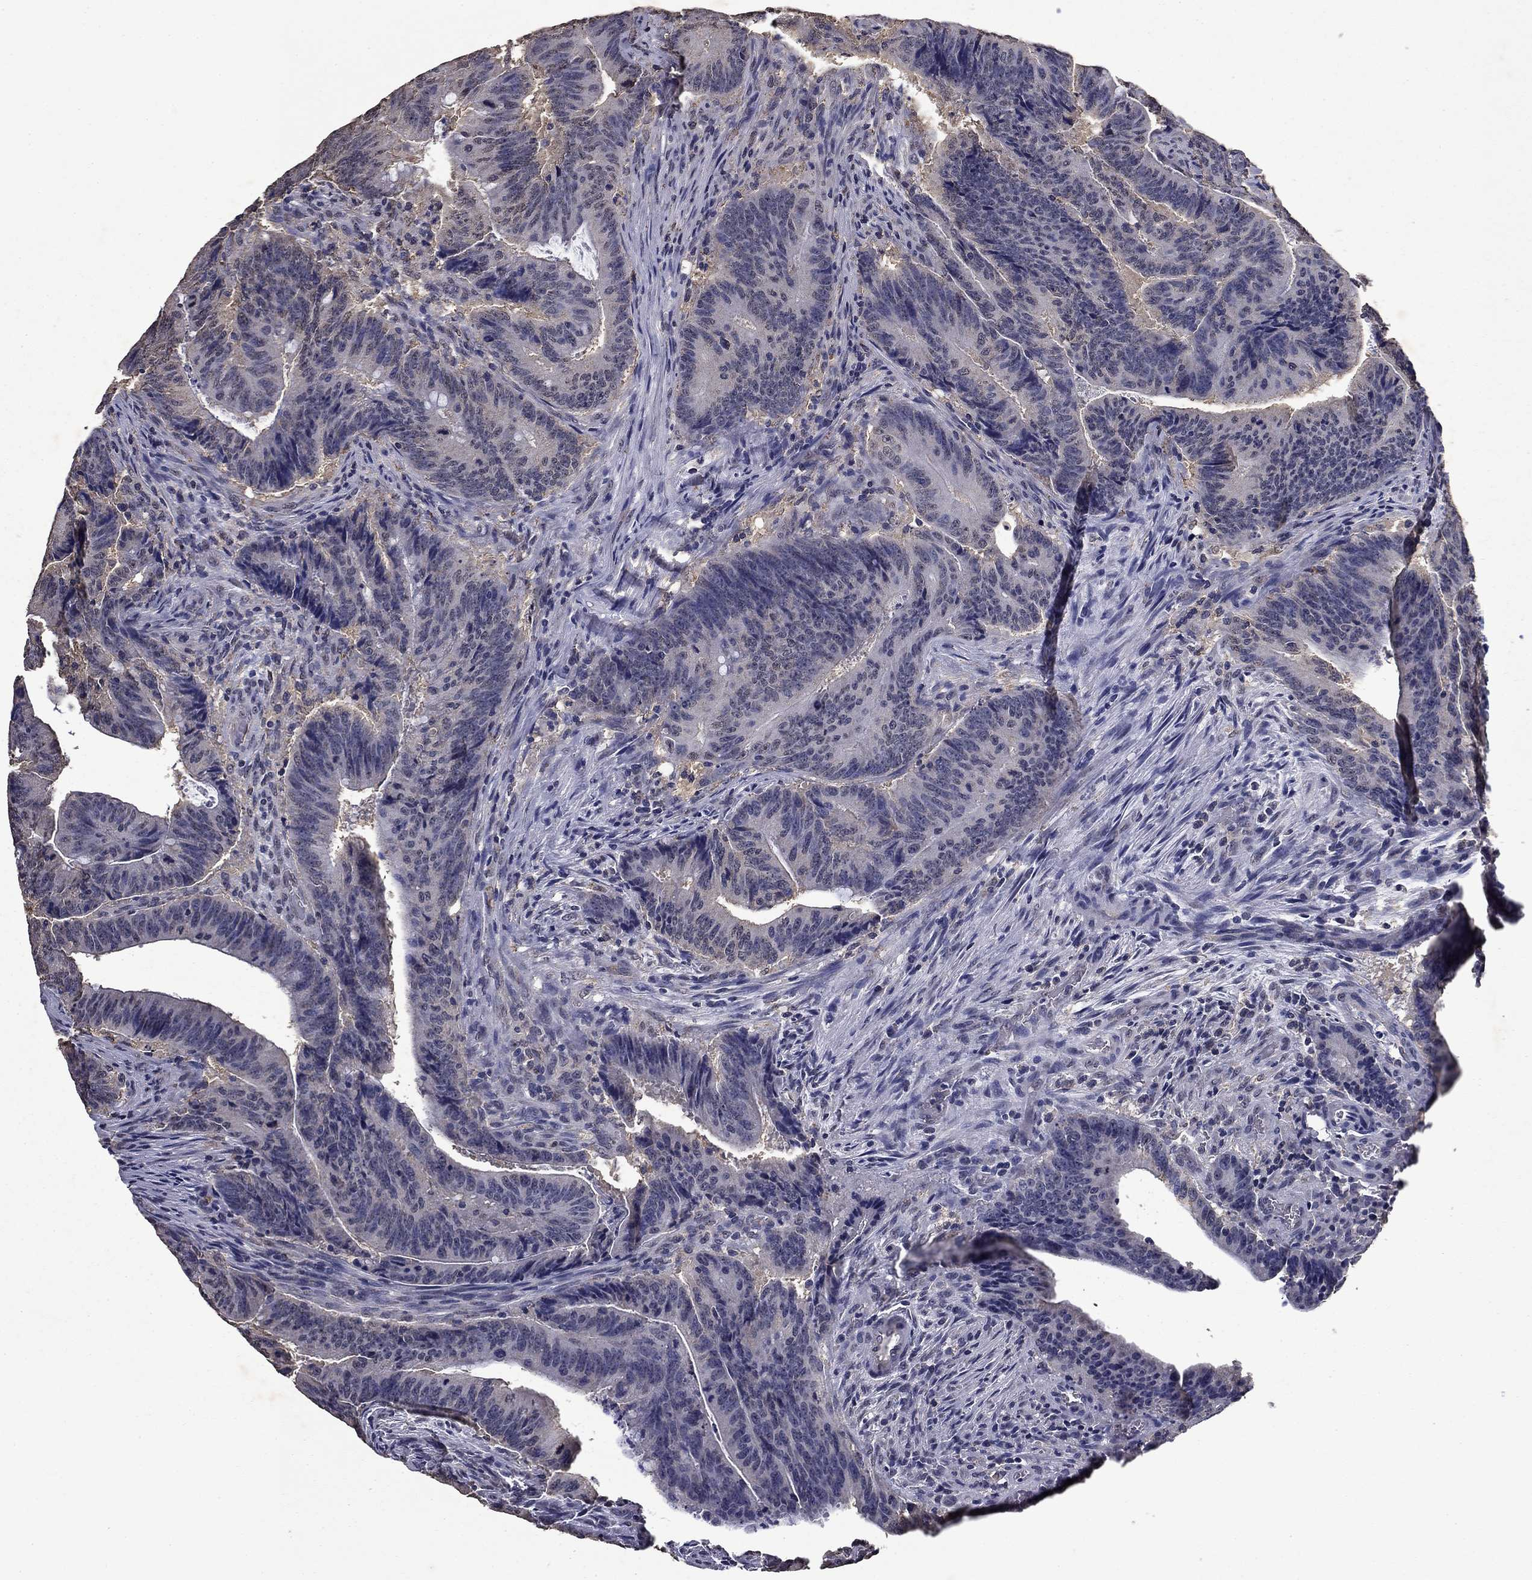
{"staining": {"intensity": "negative", "quantity": "none", "location": "none"}, "tissue": "colorectal cancer", "cell_type": "Tumor cells", "image_type": "cancer", "snomed": [{"axis": "morphology", "description": "Adenocarcinoma, NOS"}, {"axis": "topography", "description": "Colon"}], "caption": "Immunohistochemistry of human adenocarcinoma (colorectal) displays no staining in tumor cells.", "gene": "MFAP3L", "patient": {"sex": "female", "age": 87}}